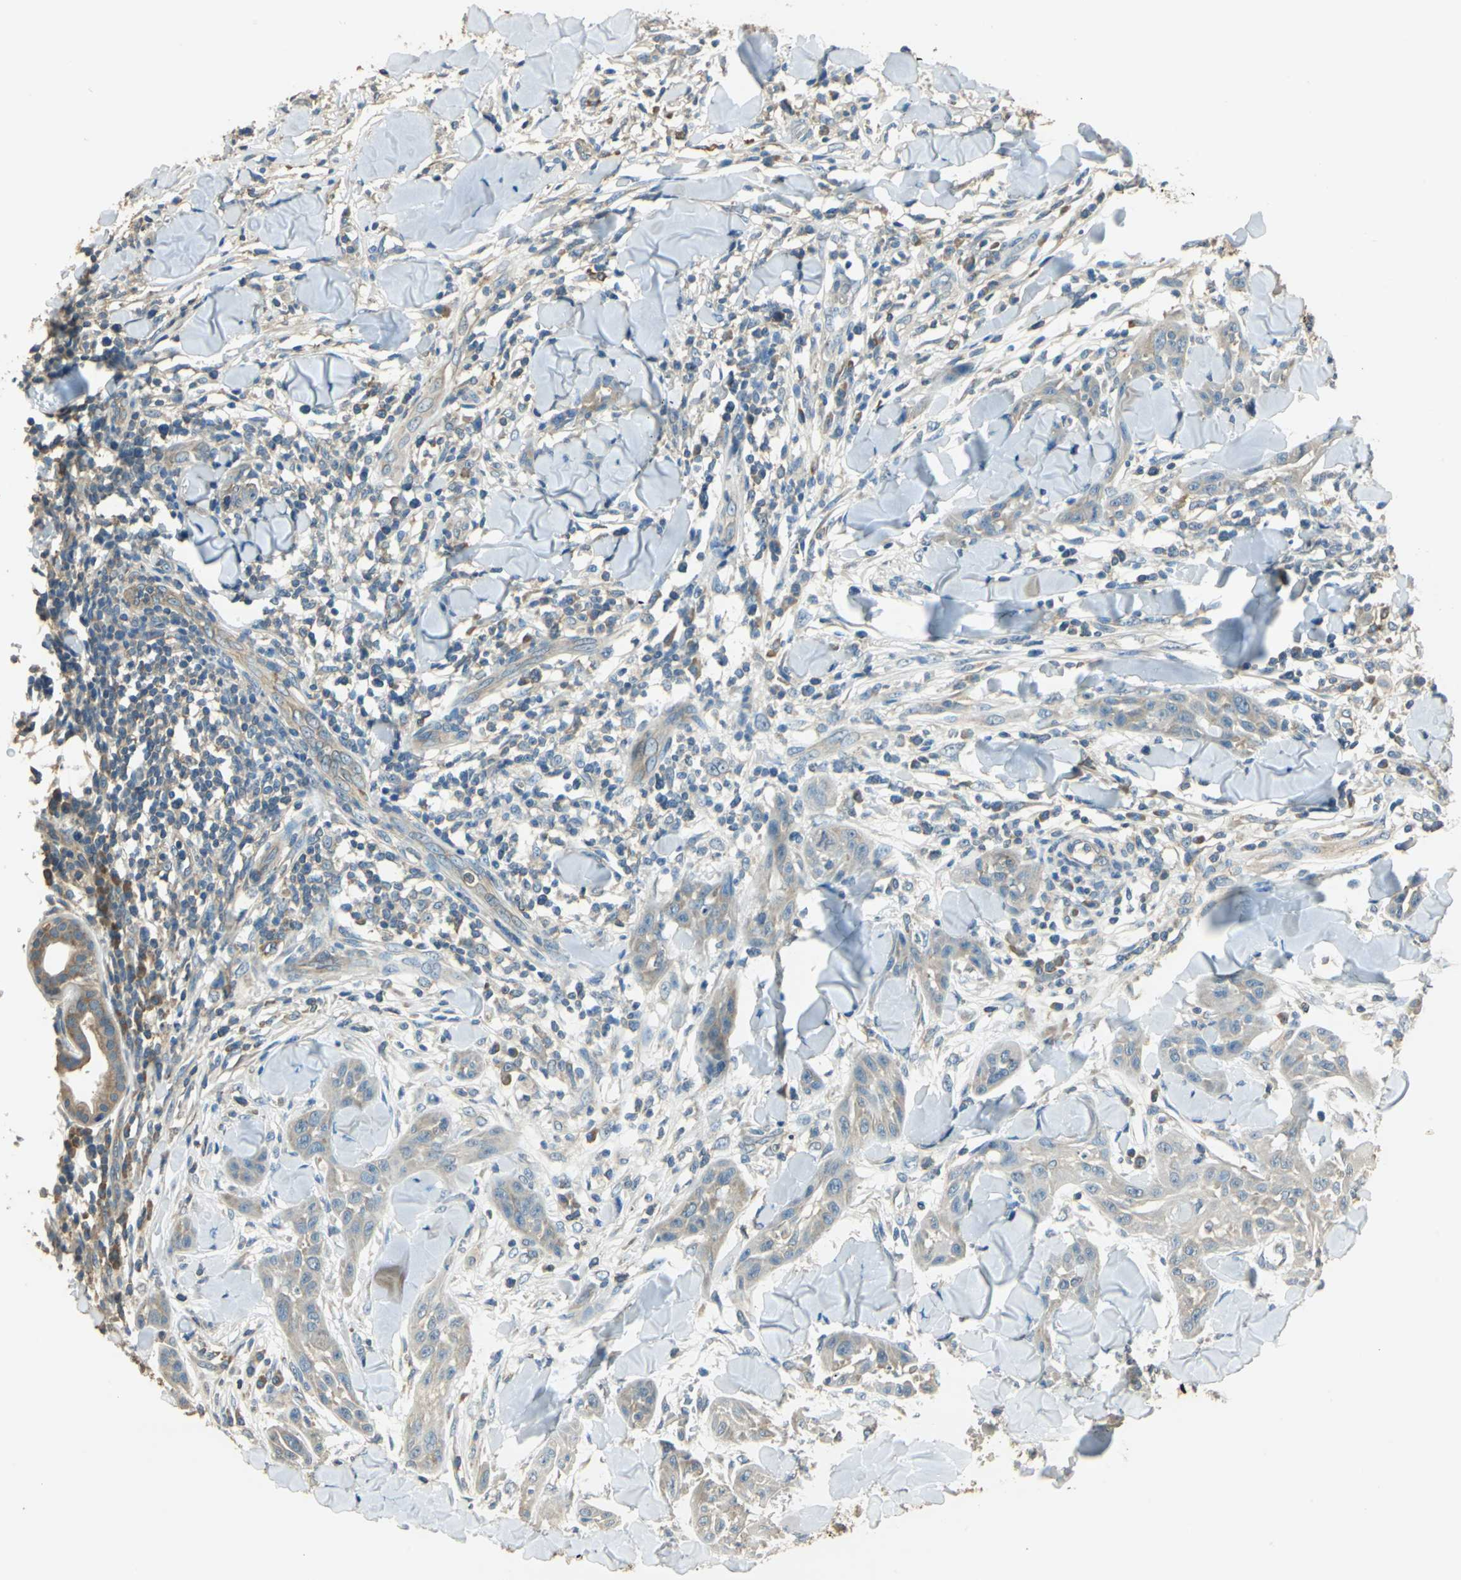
{"staining": {"intensity": "weak", "quantity": "25%-75%", "location": "cytoplasmic/membranous"}, "tissue": "skin cancer", "cell_type": "Tumor cells", "image_type": "cancer", "snomed": [{"axis": "morphology", "description": "Squamous cell carcinoma, NOS"}, {"axis": "topography", "description": "Skin"}], "caption": "Skin cancer was stained to show a protein in brown. There is low levels of weak cytoplasmic/membranous expression in about 25%-75% of tumor cells. (DAB IHC, brown staining for protein, blue staining for nuclei).", "gene": "SHC2", "patient": {"sex": "male", "age": 24}}